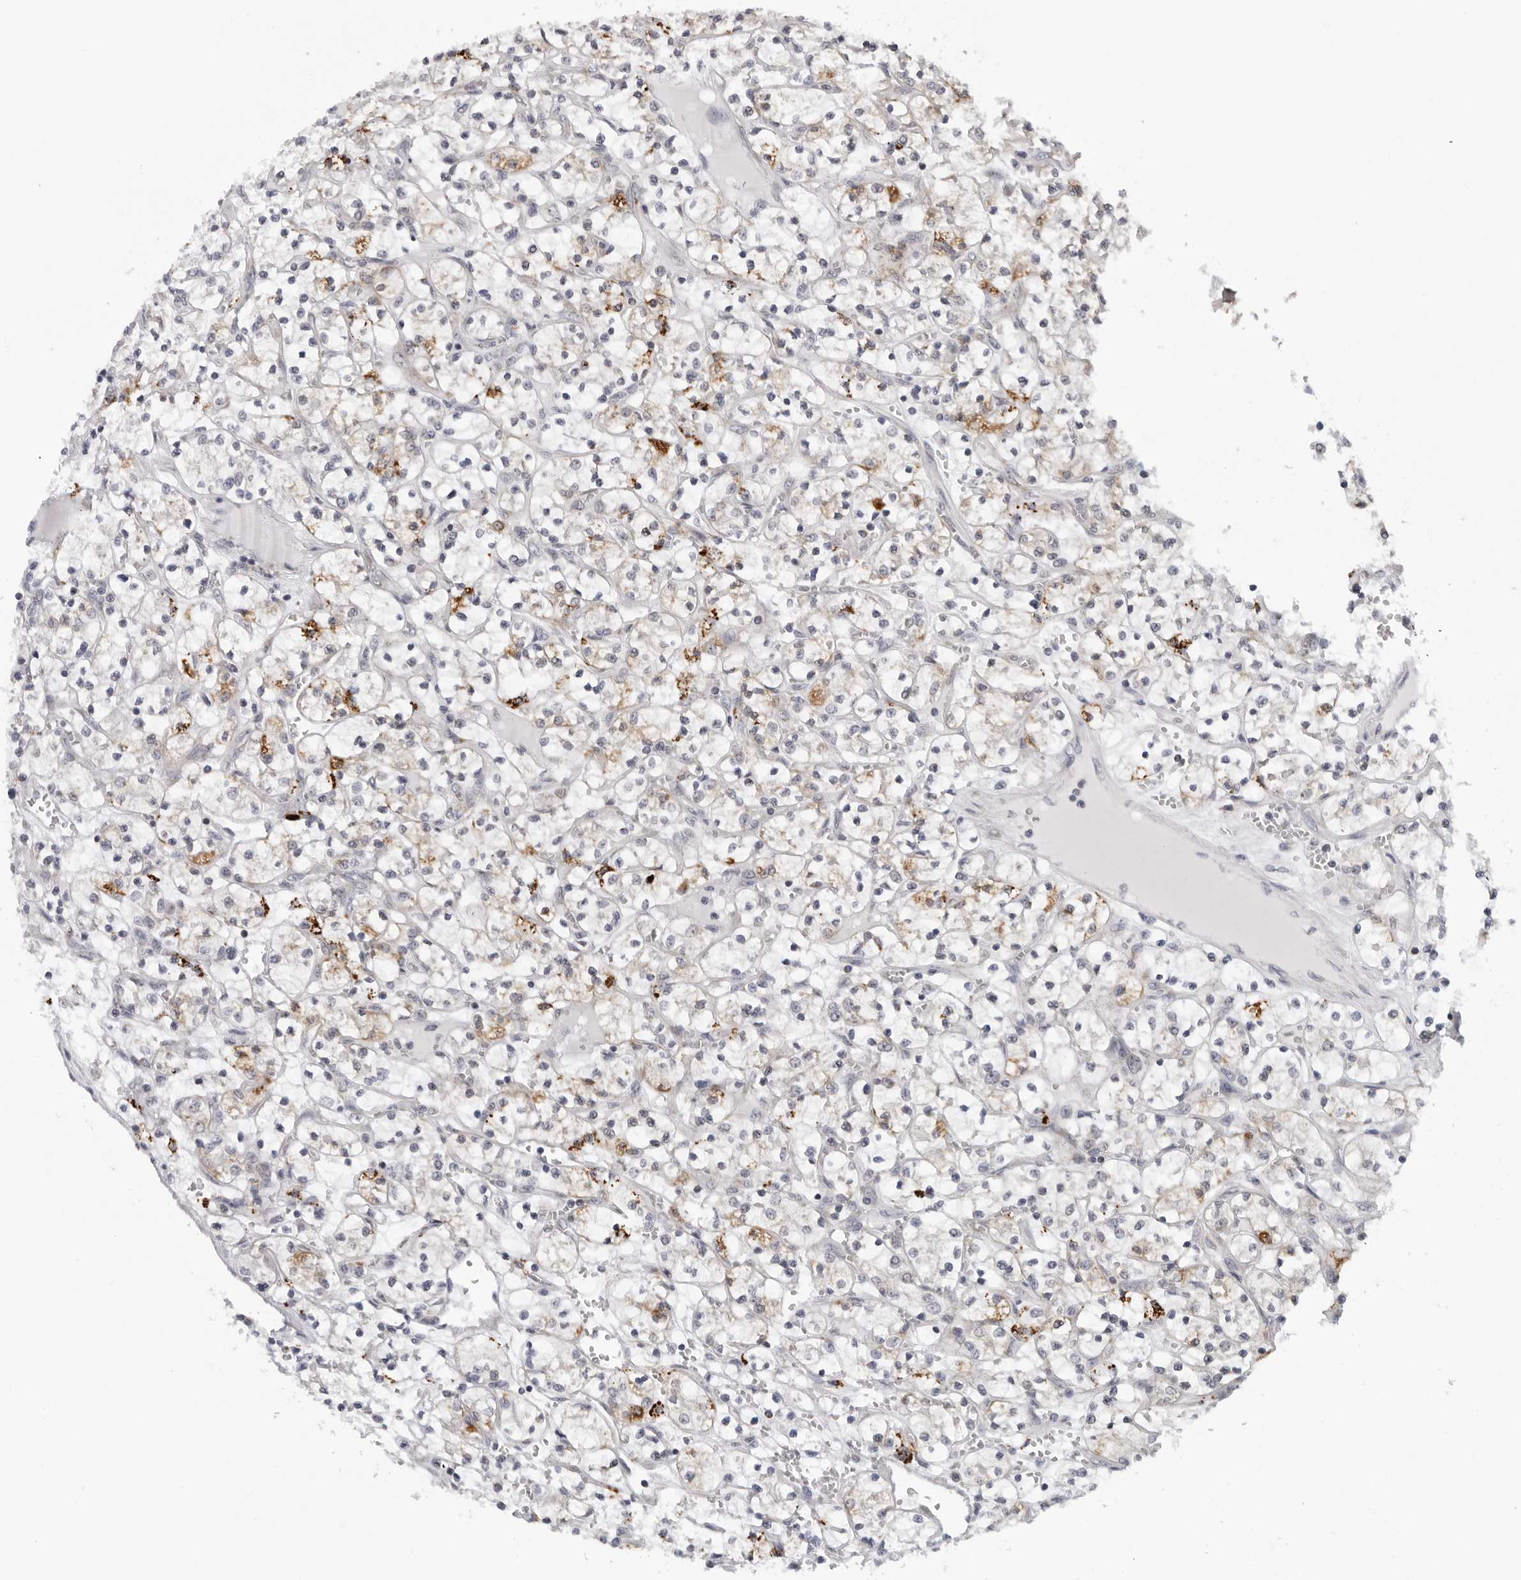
{"staining": {"intensity": "weak", "quantity": "25%-75%", "location": "cytoplasmic/membranous"}, "tissue": "renal cancer", "cell_type": "Tumor cells", "image_type": "cancer", "snomed": [{"axis": "morphology", "description": "Adenocarcinoma, NOS"}, {"axis": "topography", "description": "Kidney"}], "caption": "Renal cancer was stained to show a protein in brown. There is low levels of weak cytoplasmic/membranous positivity in approximately 25%-75% of tumor cells. (DAB IHC with brightfield microscopy, high magnification).", "gene": "CPT2", "patient": {"sex": "female", "age": 69}}